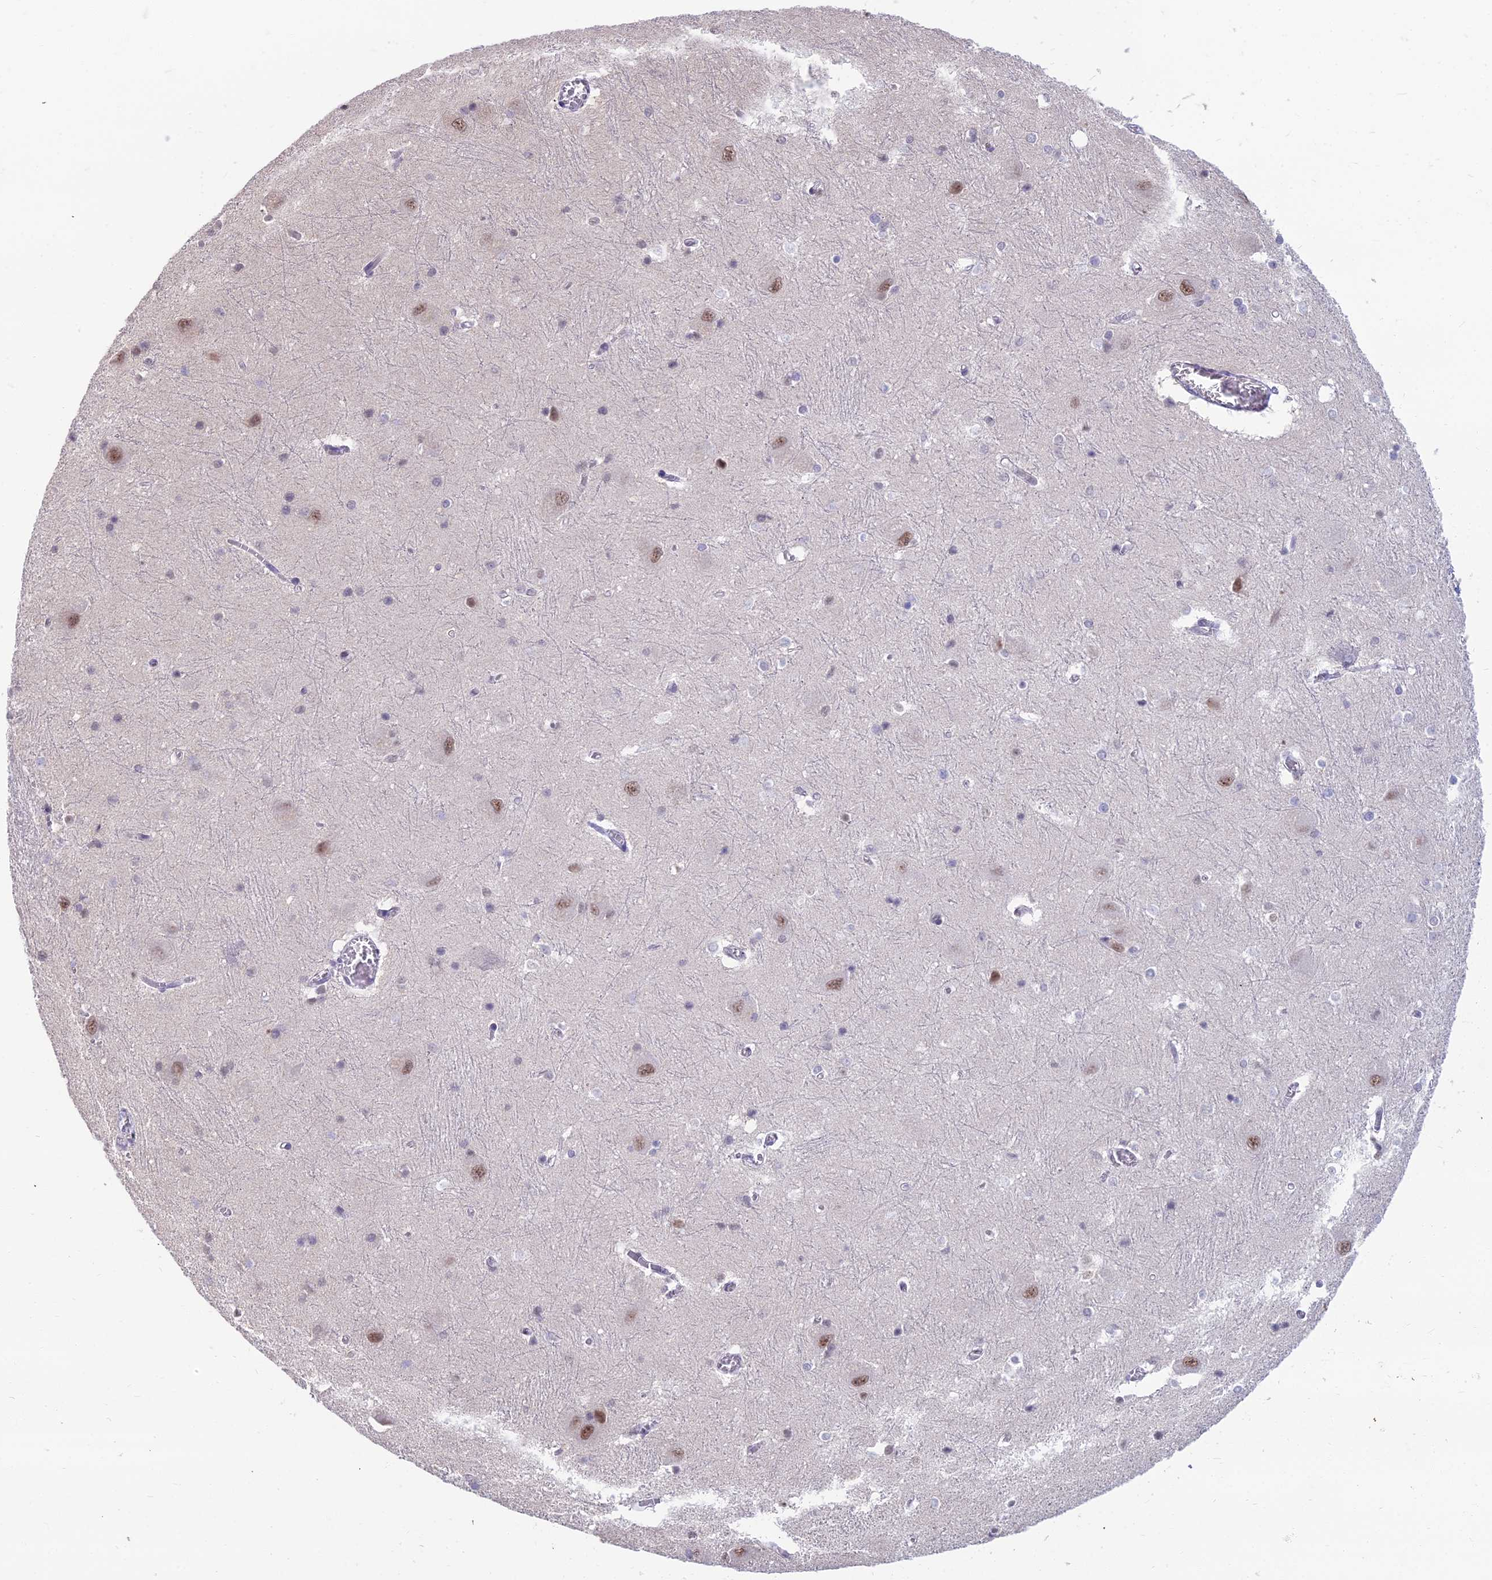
{"staining": {"intensity": "negative", "quantity": "none", "location": "none"}, "tissue": "caudate", "cell_type": "Glial cells", "image_type": "normal", "snomed": [{"axis": "morphology", "description": "Normal tissue, NOS"}, {"axis": "topography", "description": "Lateral ventricle wall"}], "caption": "DAB immunohistochemical staining of unremarkable caudate demonstrates no significant staining in glial cells. (DAB (3,3'-diaminobenzidine) immunohistochemistry (IHC) visualized using brightfield microscopy, high magnification).", "gene": "SRSF7", "patient": {"sex": "male", "age": 37}}